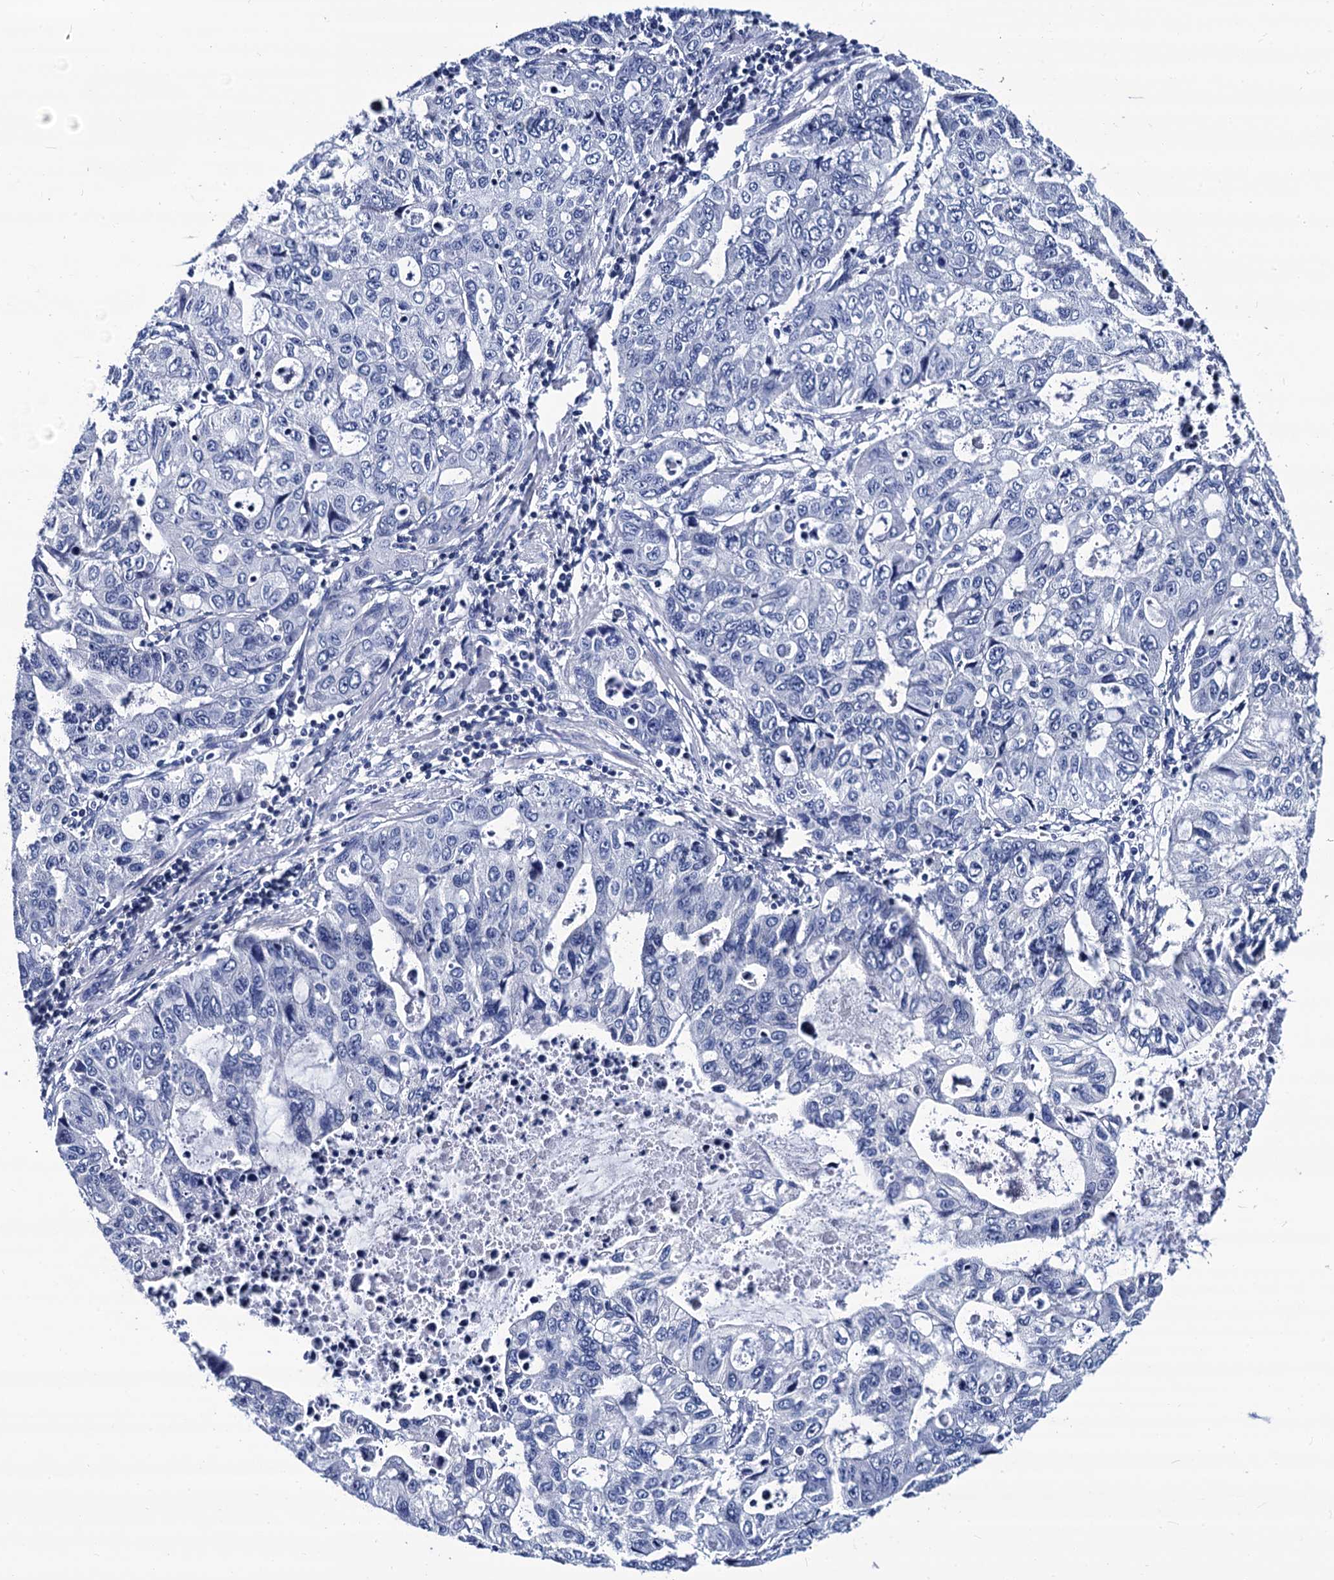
{"staining": {"intensity": "negative", "quantity": "none", "location": "none"}, "tissue": "stomach cancer", "cell_type": "Tumor cells", "image_type": "cancer", "snomed": [{"axis": "morphology", "description": "Adenocarcinoma, NOS"}, {"axis": "topography", "description": "Stomach, lower"}], "caption": "A high-resolution photomicrograph shows immunohistochemistry (IHC) staining of adenocarcinoma (stomach), which displays no significant staining in tumor cells.", "gene": "LRRC30", "patient": {"sex": "female", "age": 43}}